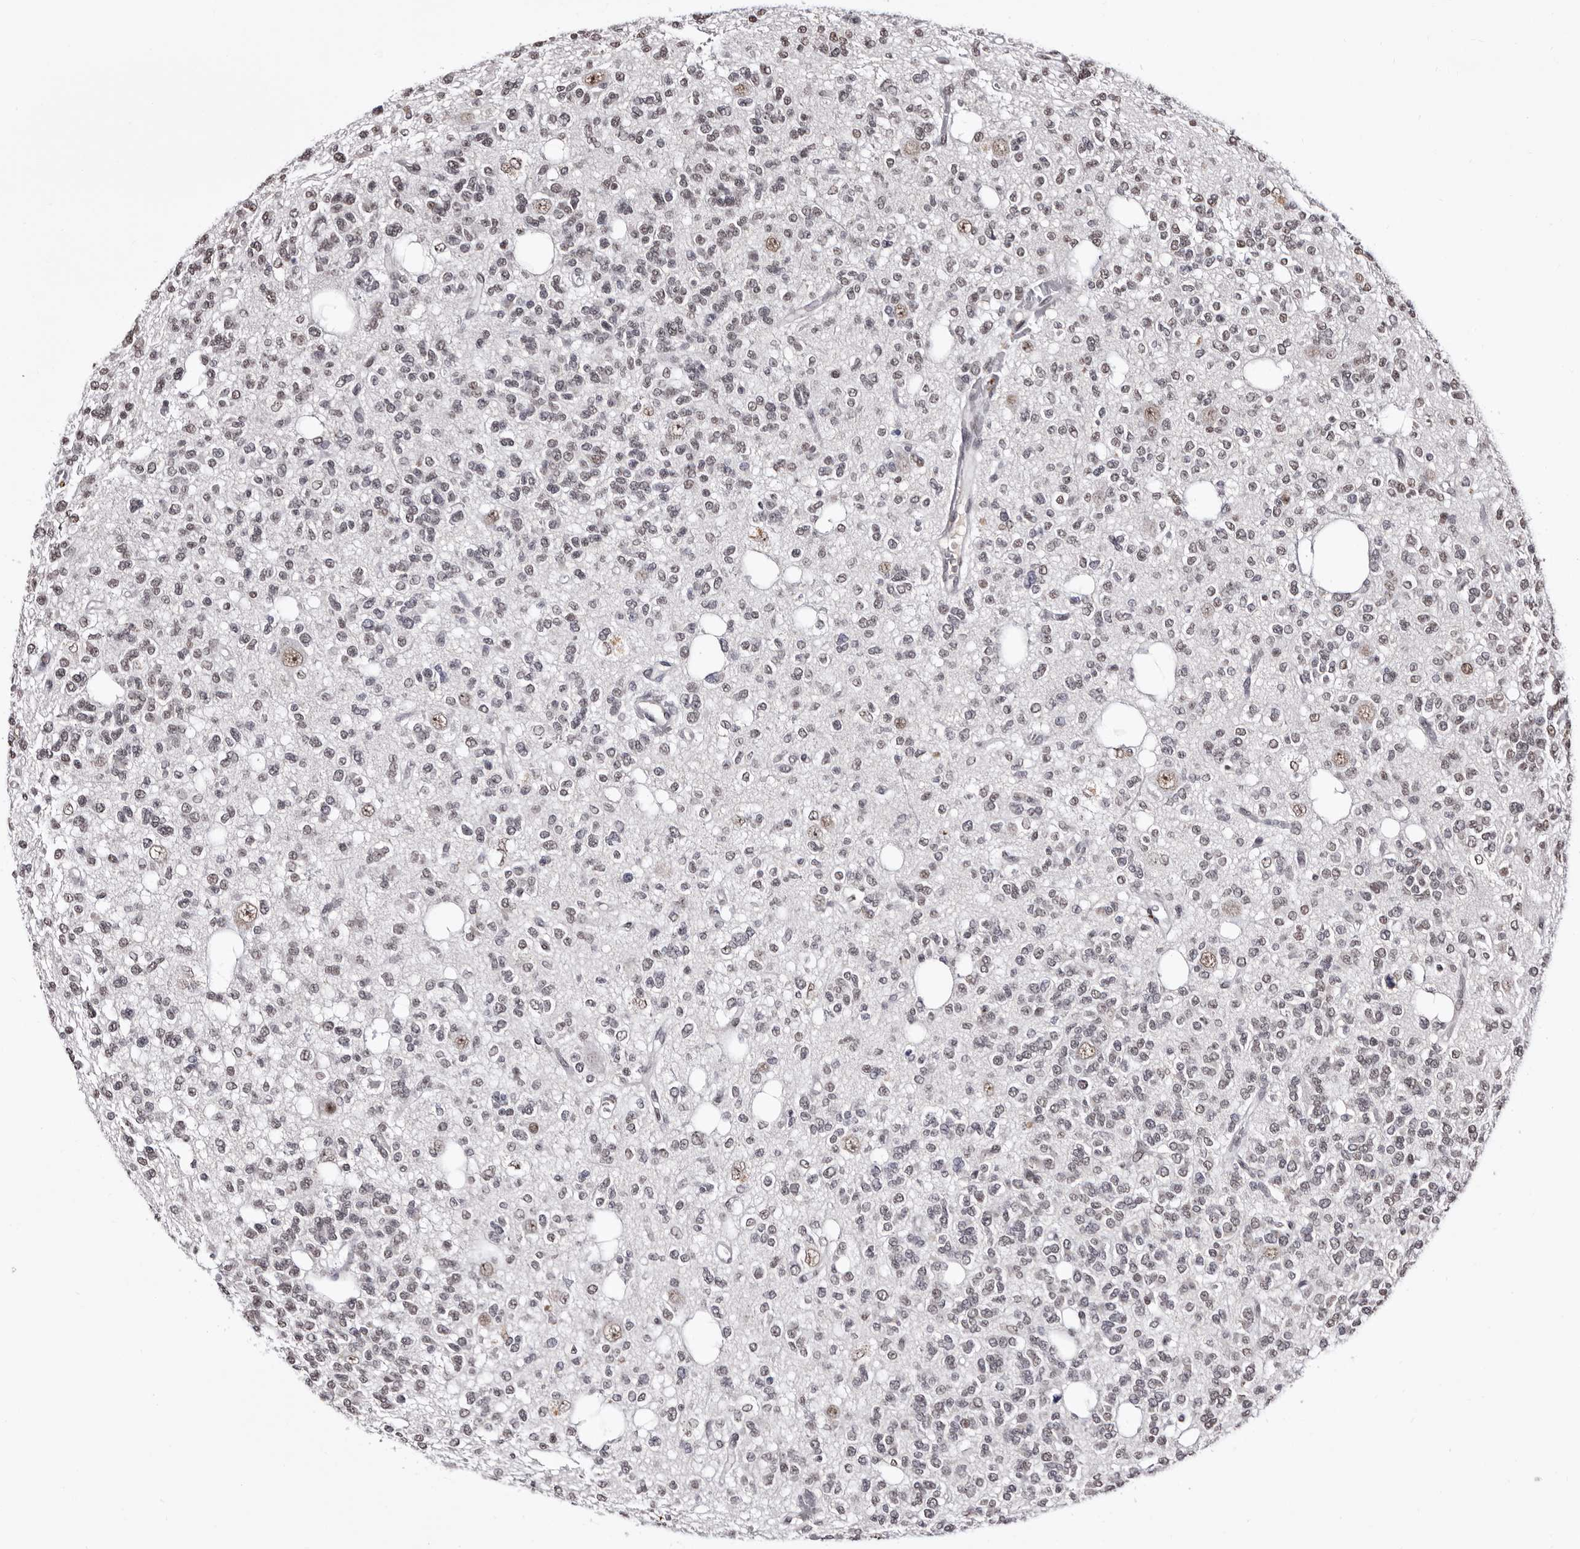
{"staining": {"intensity": "weak", "quantity": "25%-75%", "location": "nuclear"}, "tissue": "glioma", "cell_type": "Tumor cells", "image_type": "cancer", "snomed": [{"axis": "morphology", "description": "Glioma, malignant, Low grade"}, {"axis": "topography", "description": "Brain"}], "caption": "The immunohistochemical stain shows weak nuclear expression in tumor cells of glioma tissue.", "gene": "ANAPC11", "patient": {"sex": "male", "age": 38}}